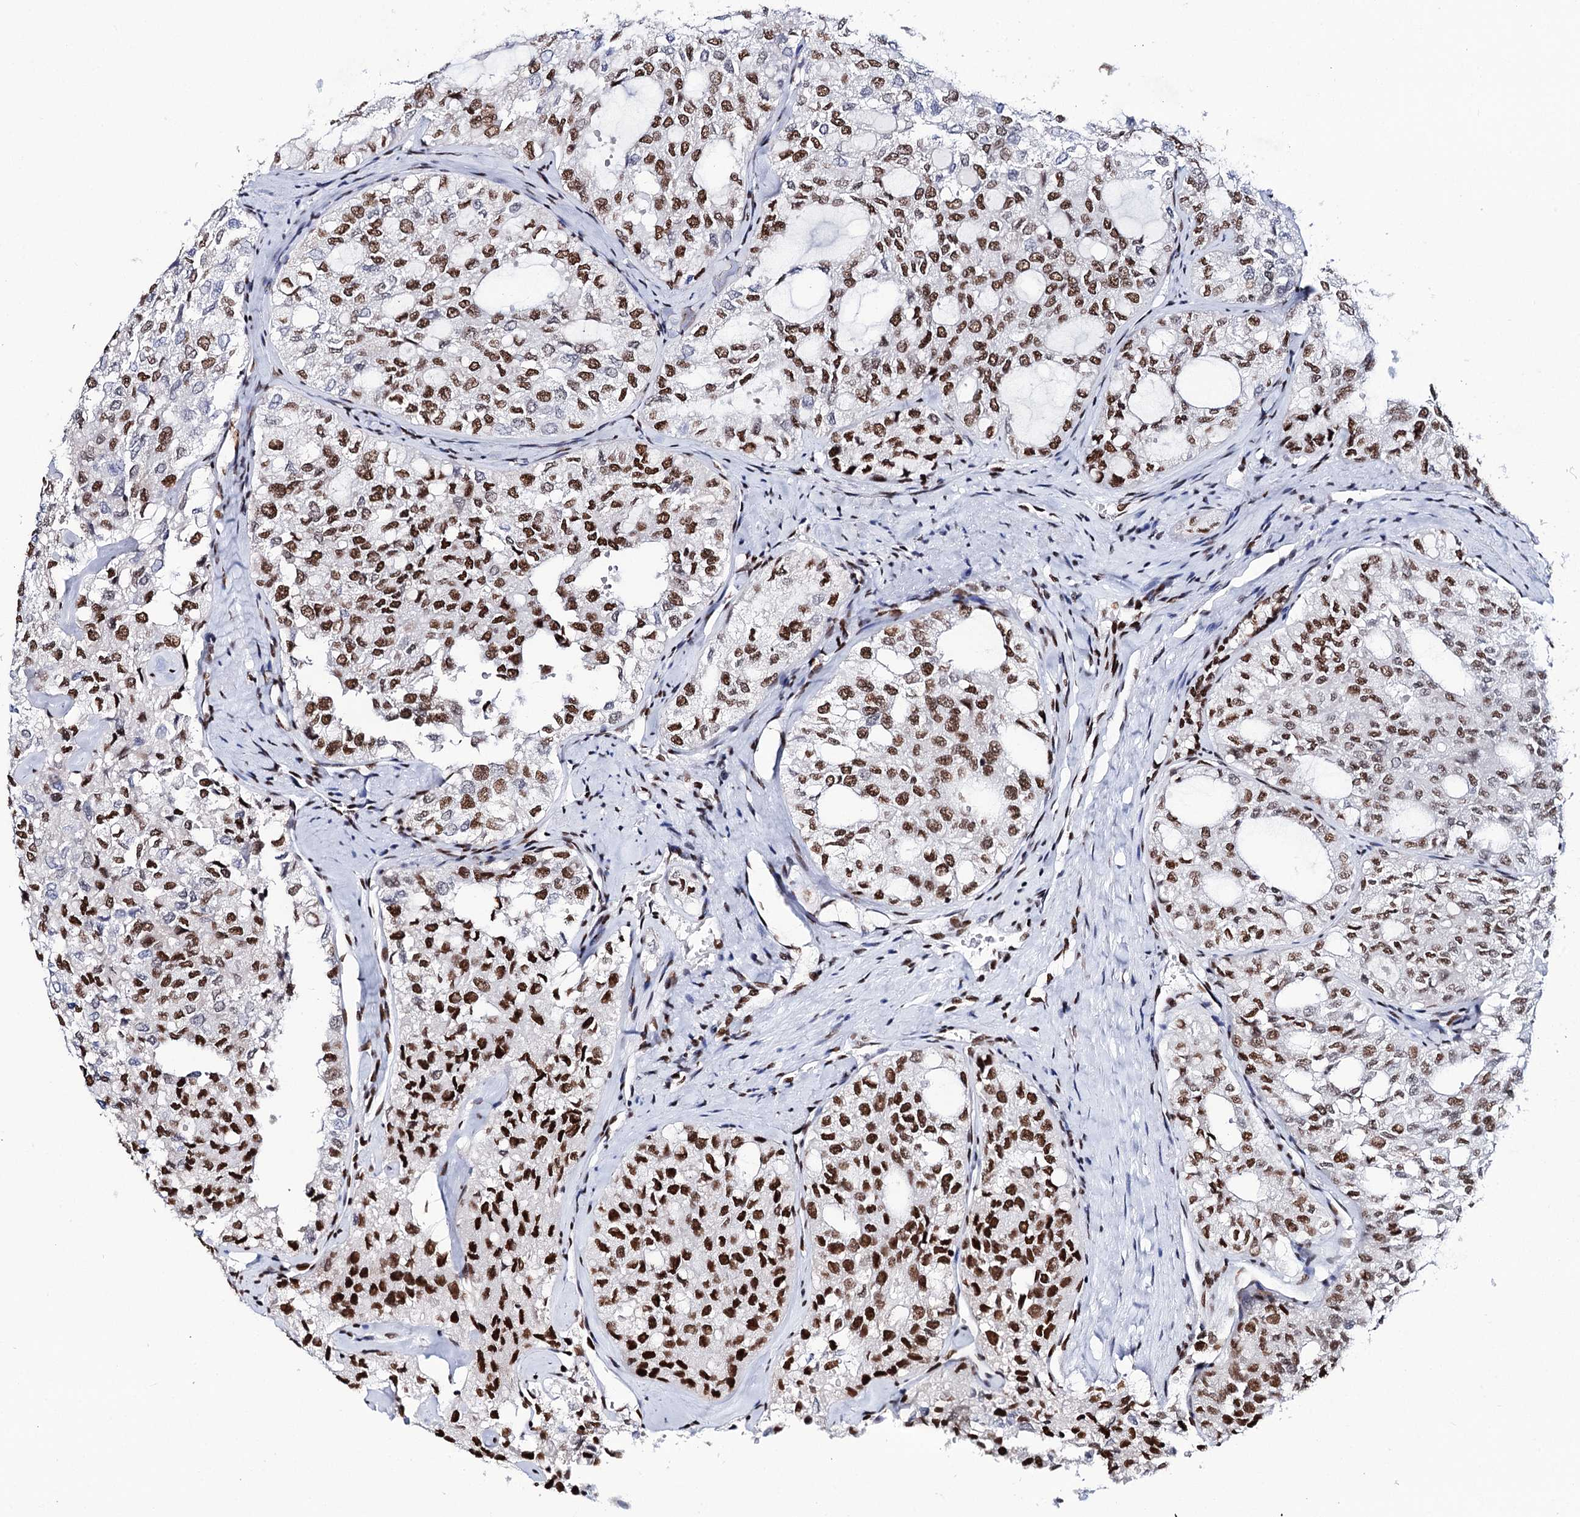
{"staining": {"intensity": "strong", "quantity": "25%-75%", "location": "nuclear"}, "tissue": "thyroid cancer", "cell_type": "Tumor cells", "image_type": "cancer", "snomed": [{"axis": "morphology", "description": "Follicular adenoma carcinoma, NOS"}, {"axis": "topography", "description": "Thyroid gland"}], "caption": "Immunohistochemical staining of follicular adenoma carcinoma (thyroid) displays high levels of strong nuclear protein expression in about 25%-75% of tumor cells.", "gene": "MATR3", "patient": {"sex": "male", "age": 75}}